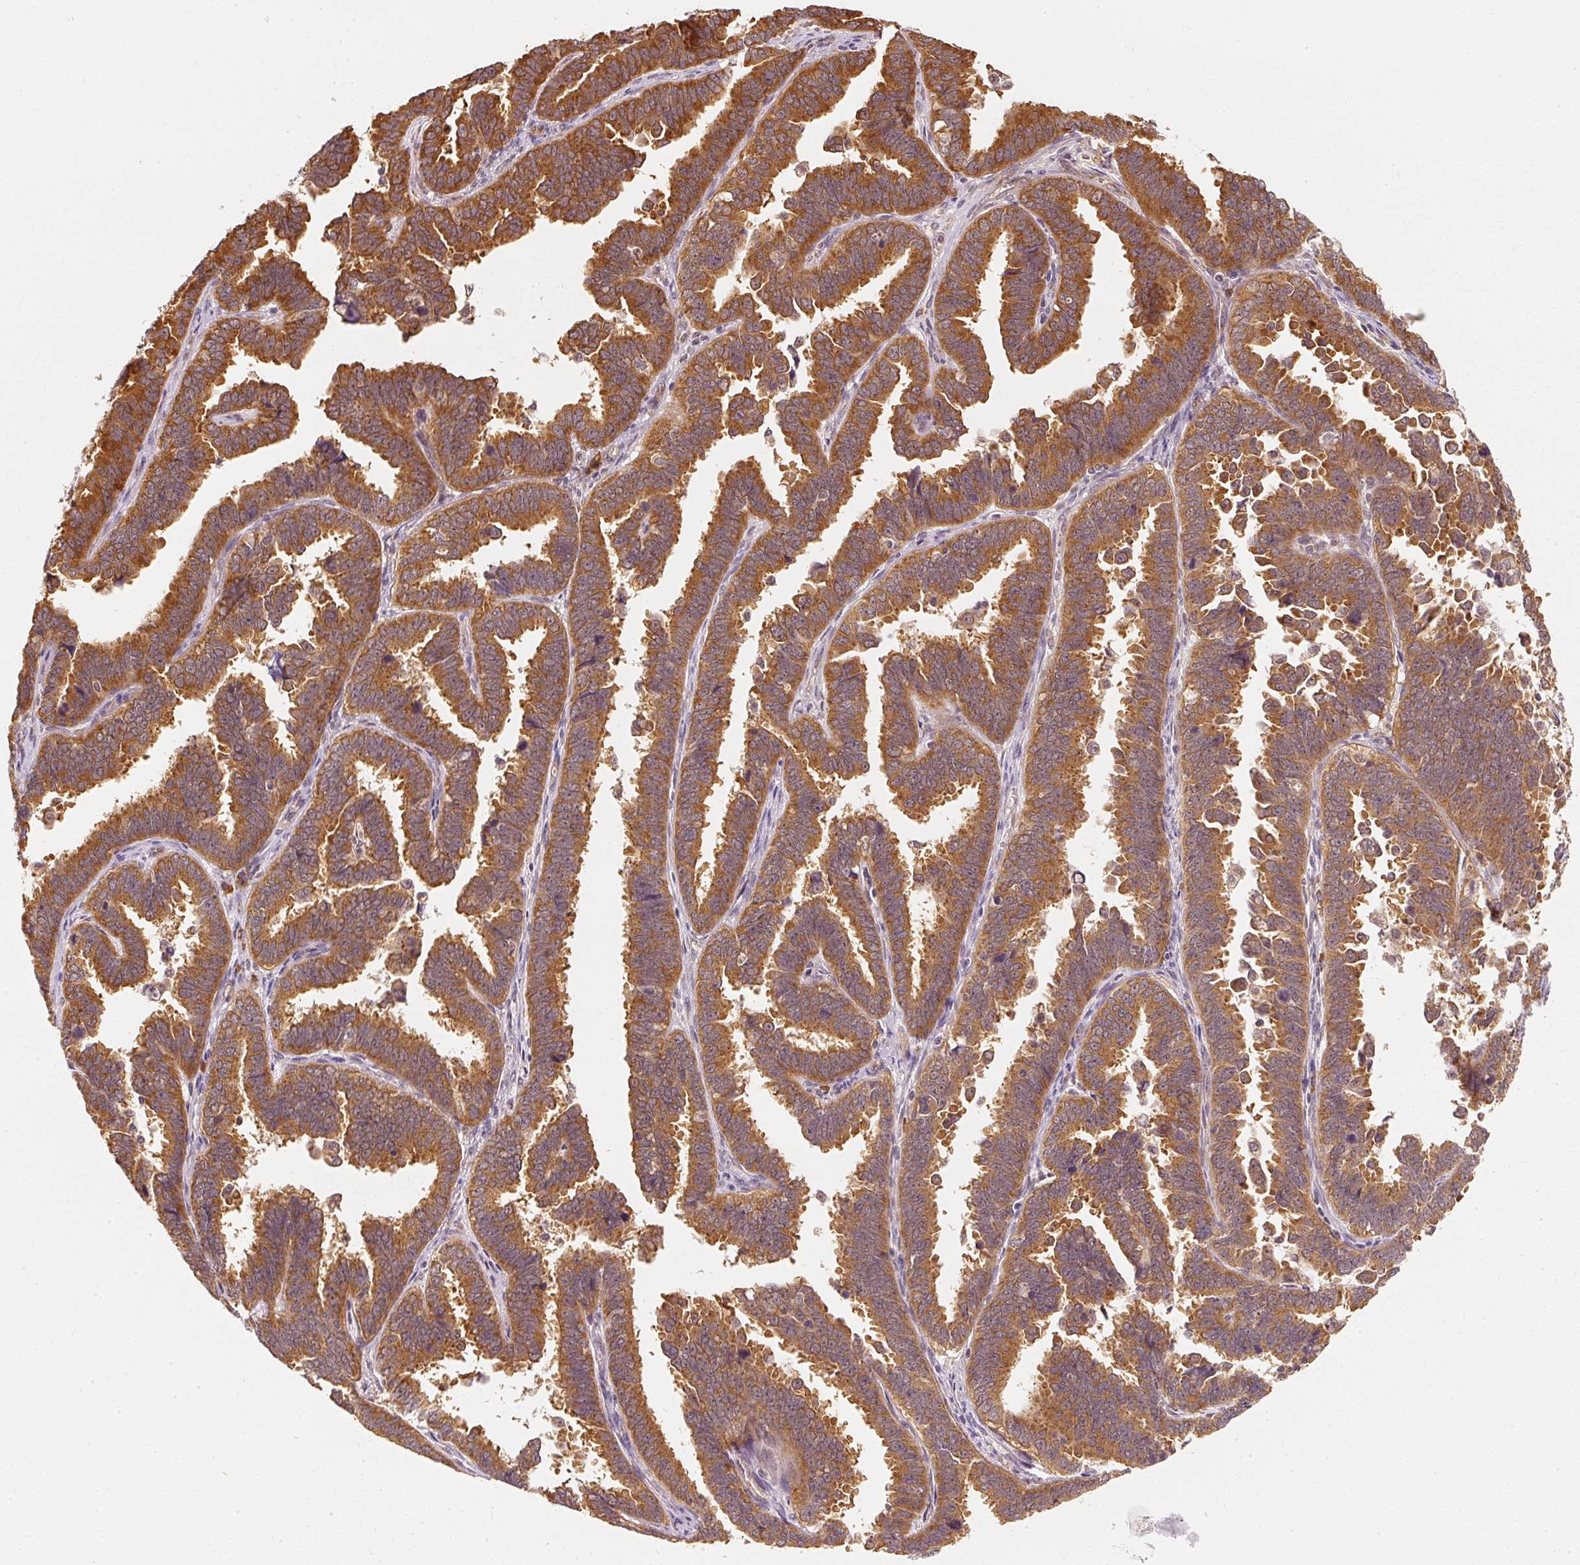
{"staining": {"intensity": "strong", "quantity": ">75%", "location": "cytoplasmic/membranous"}, "tissue": "endometrial cancer", "cell_type": "Tumor cells", "image_type": "cancer", "snomed": [{"axis": "morphology", "description": "Adenocarcinoma, NOS"}, {"axis": "topography", "description": "Endometrium"}], "caption": "DAB (3,3'-diaminobenzidine) immunohistochemical staining of endometrial adenocarcinoma displays strong cytoplasmic/membranous protein staining in about >75% of tumor cells. (IHC, brightfield microscopy, high magnification).", "gene": "EEF1A2", "patient": {"sex": "female", "age": 75}}